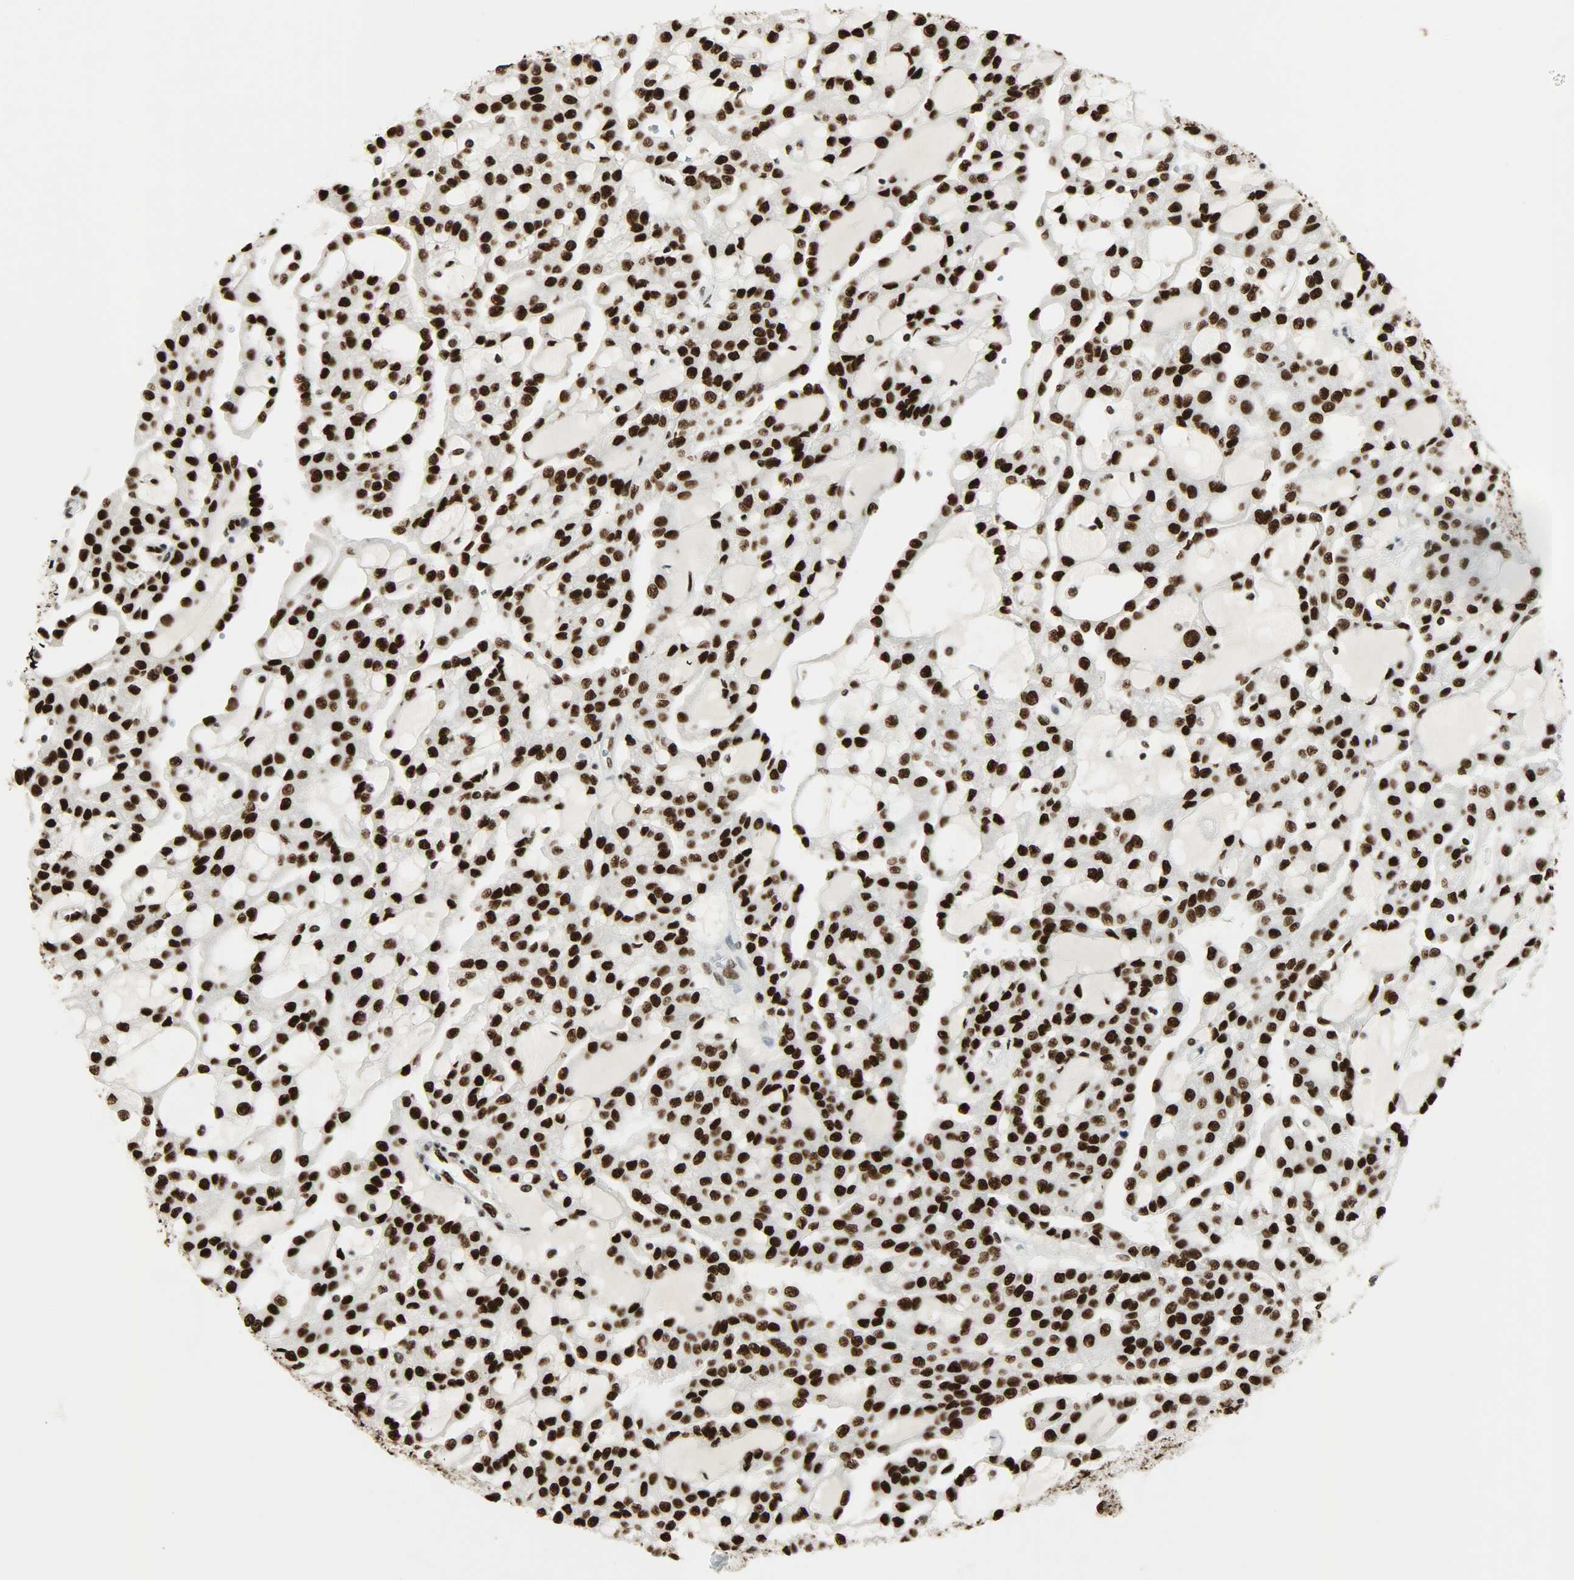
{"staining": {"intensity": "strong", "quantity": ">75%", "location": "nuclear"}, "tissue": "renal cancer", "cell_type": "Tumor cells", "image_type": "cancer", "snomed": [{"axis": "morphology", "description": "Adenocarcinoma, NOS"}, {"axis": "topography", "description": "Kidney"}], "caption": "IHC image of neoplastic tissue: human renal adenocarcinoma stained using IHC demonstrates high levels of strong protein expression localized specifically in the nuclear of tumor cells, appearing as a nuclear brown color.", "gene": "MYEF2", "patient": {"sex": "male", "age": 63}}